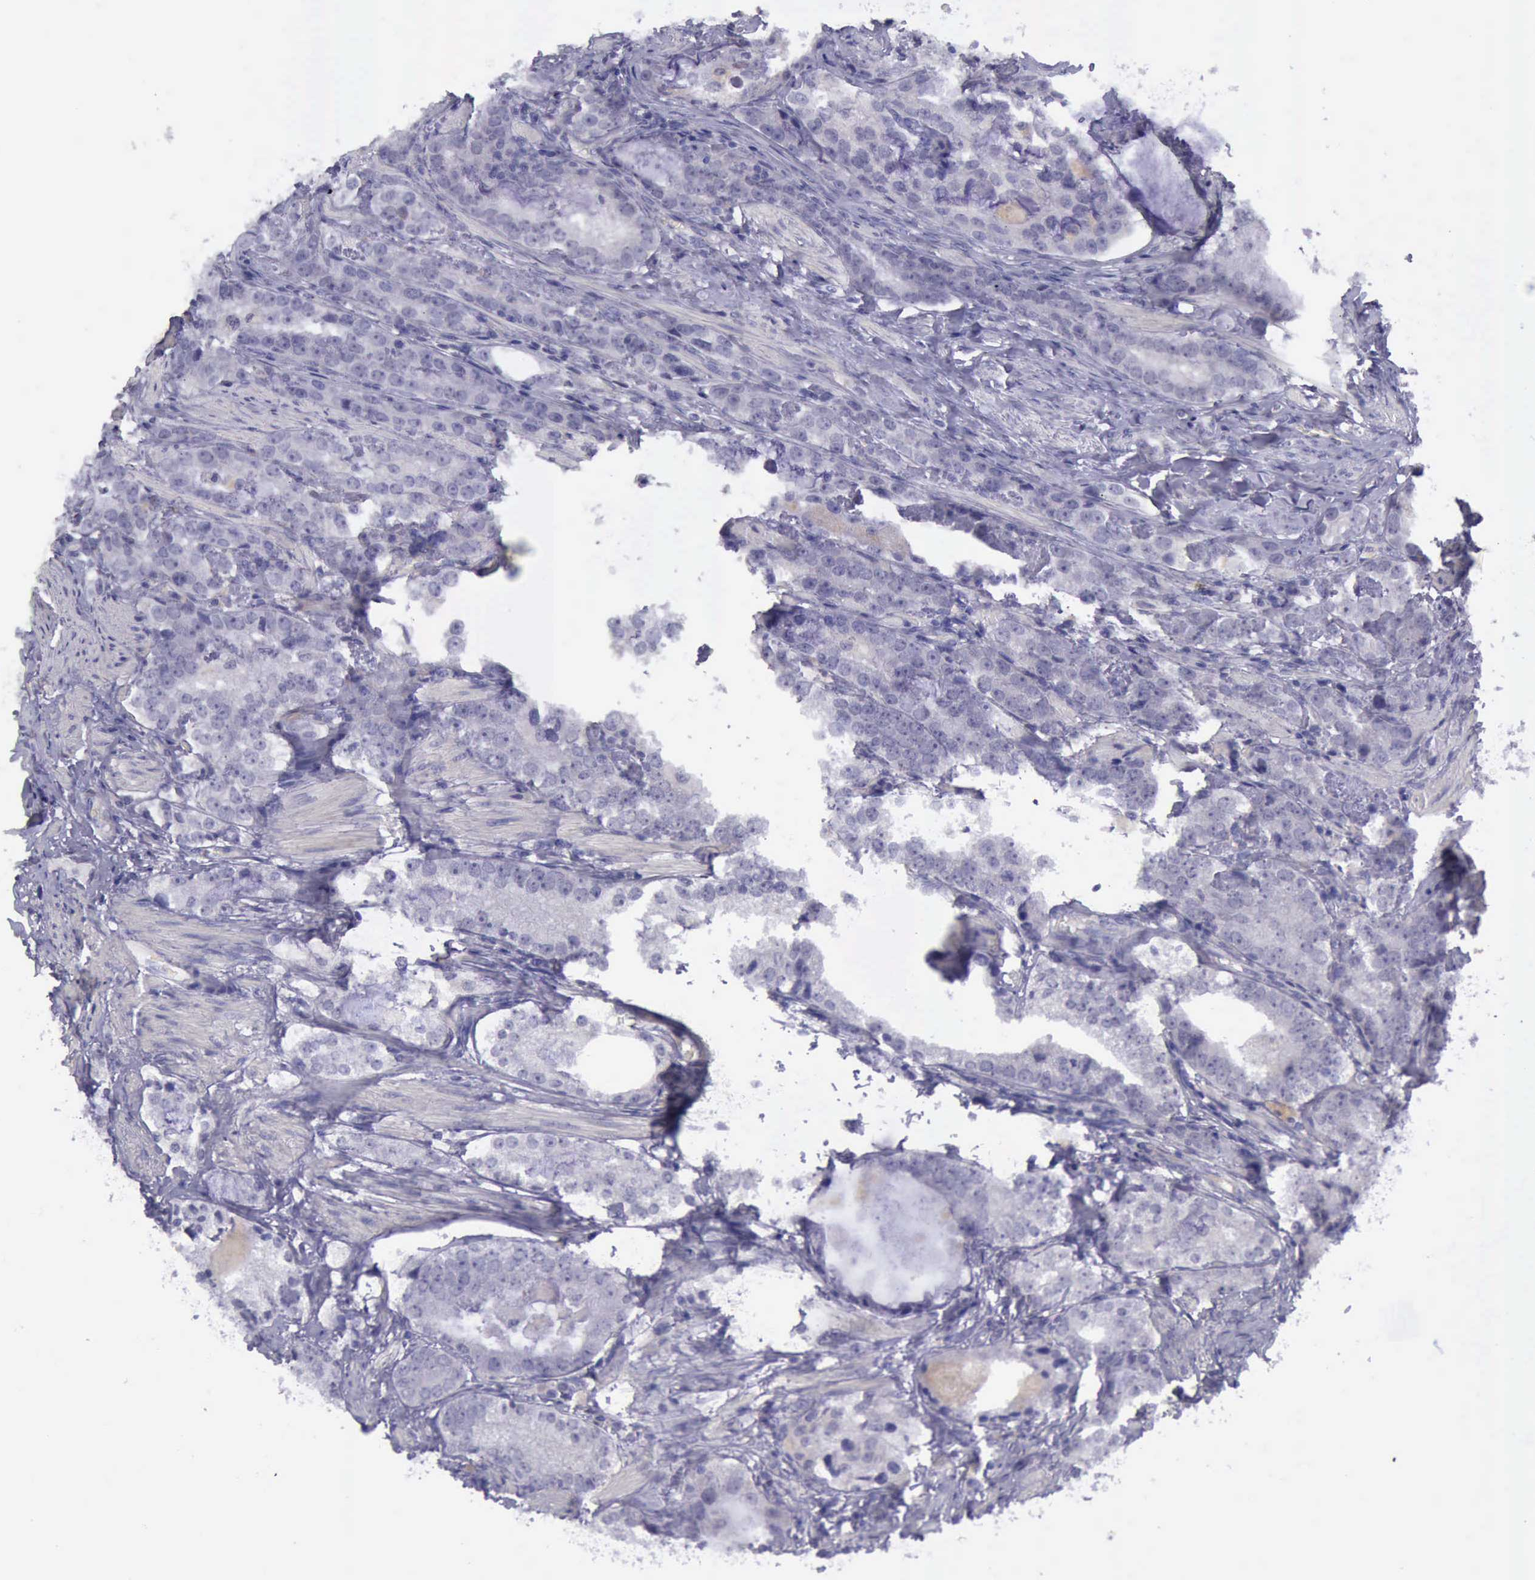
{"staining": {"intensity": "negative", "quantity": "none", "location": "none"}, "tissue": "prostate cancer", "cell_type": "Tumor cells", "image_type": "cancer", "snomed": [{"axis": "morphology", "description": "Adenocarcinoma, High grade"}, {"axis": "topography", "description": "Prostate"}], "caption": "Immunohistochemistry (IHC) of human prostate cancer demonstrates no expression in tumor cells.", "gene": "ARNT2", "patient": {"sex": "male", "age": 63}}